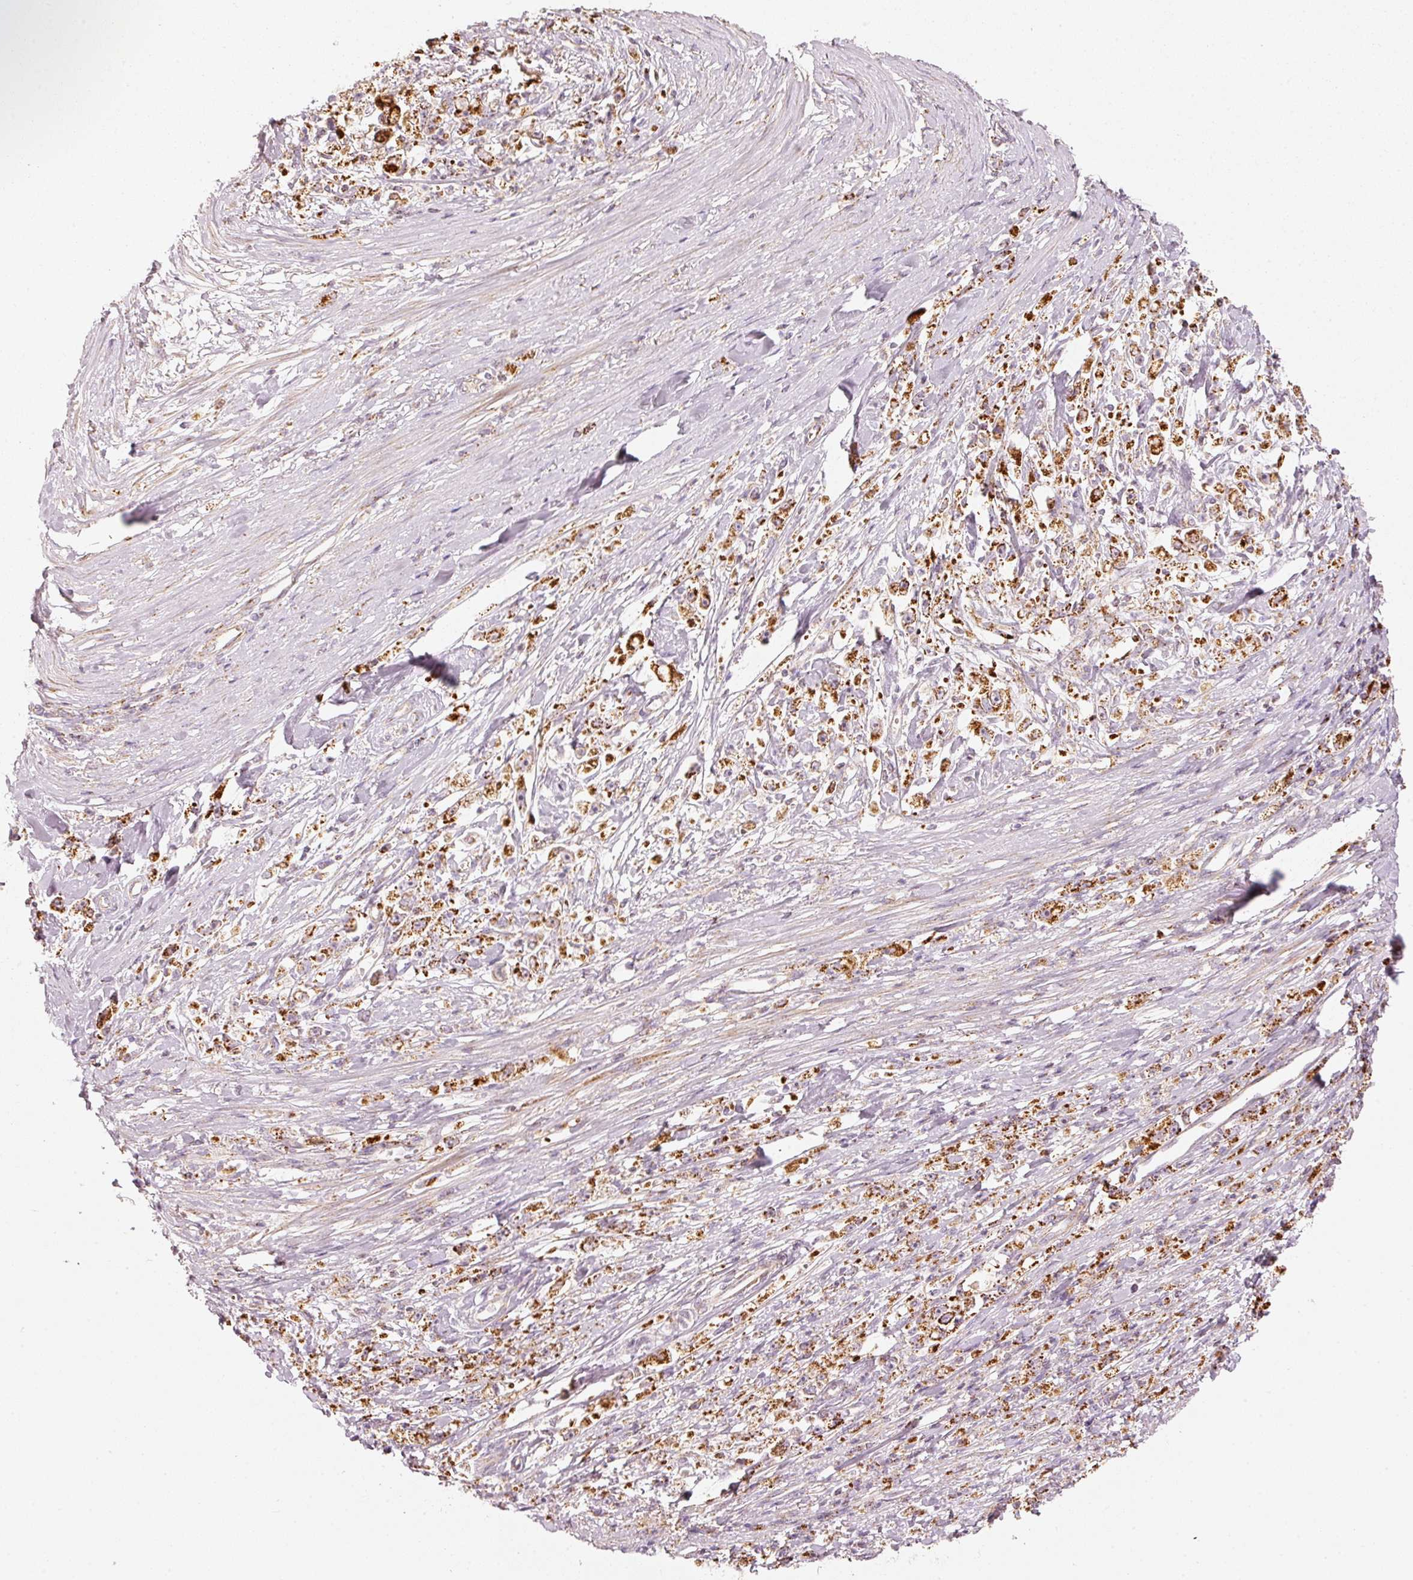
{"staining": {"intensity": "strong", "quantity": ">75%", "location": "cytoplasmic/membranous"}, "tissue": "stomach cancer", "cell_type": "Tumor cells", "image_type": "cancer", "snomed": [{"axis": "morphology", "description": "Adenocarcinoma, NOS"}, {"axis": "topography", "description": "Stomach"}], "caption": "DAB immunohistochemical staining of human stomach adenocarcinoma reveals strong cytoplasmic/membranous protein expression in approximately >75% of tumor cells.", "gene": "C17orf98", "patient": {"sex": "female", "age": 59}}